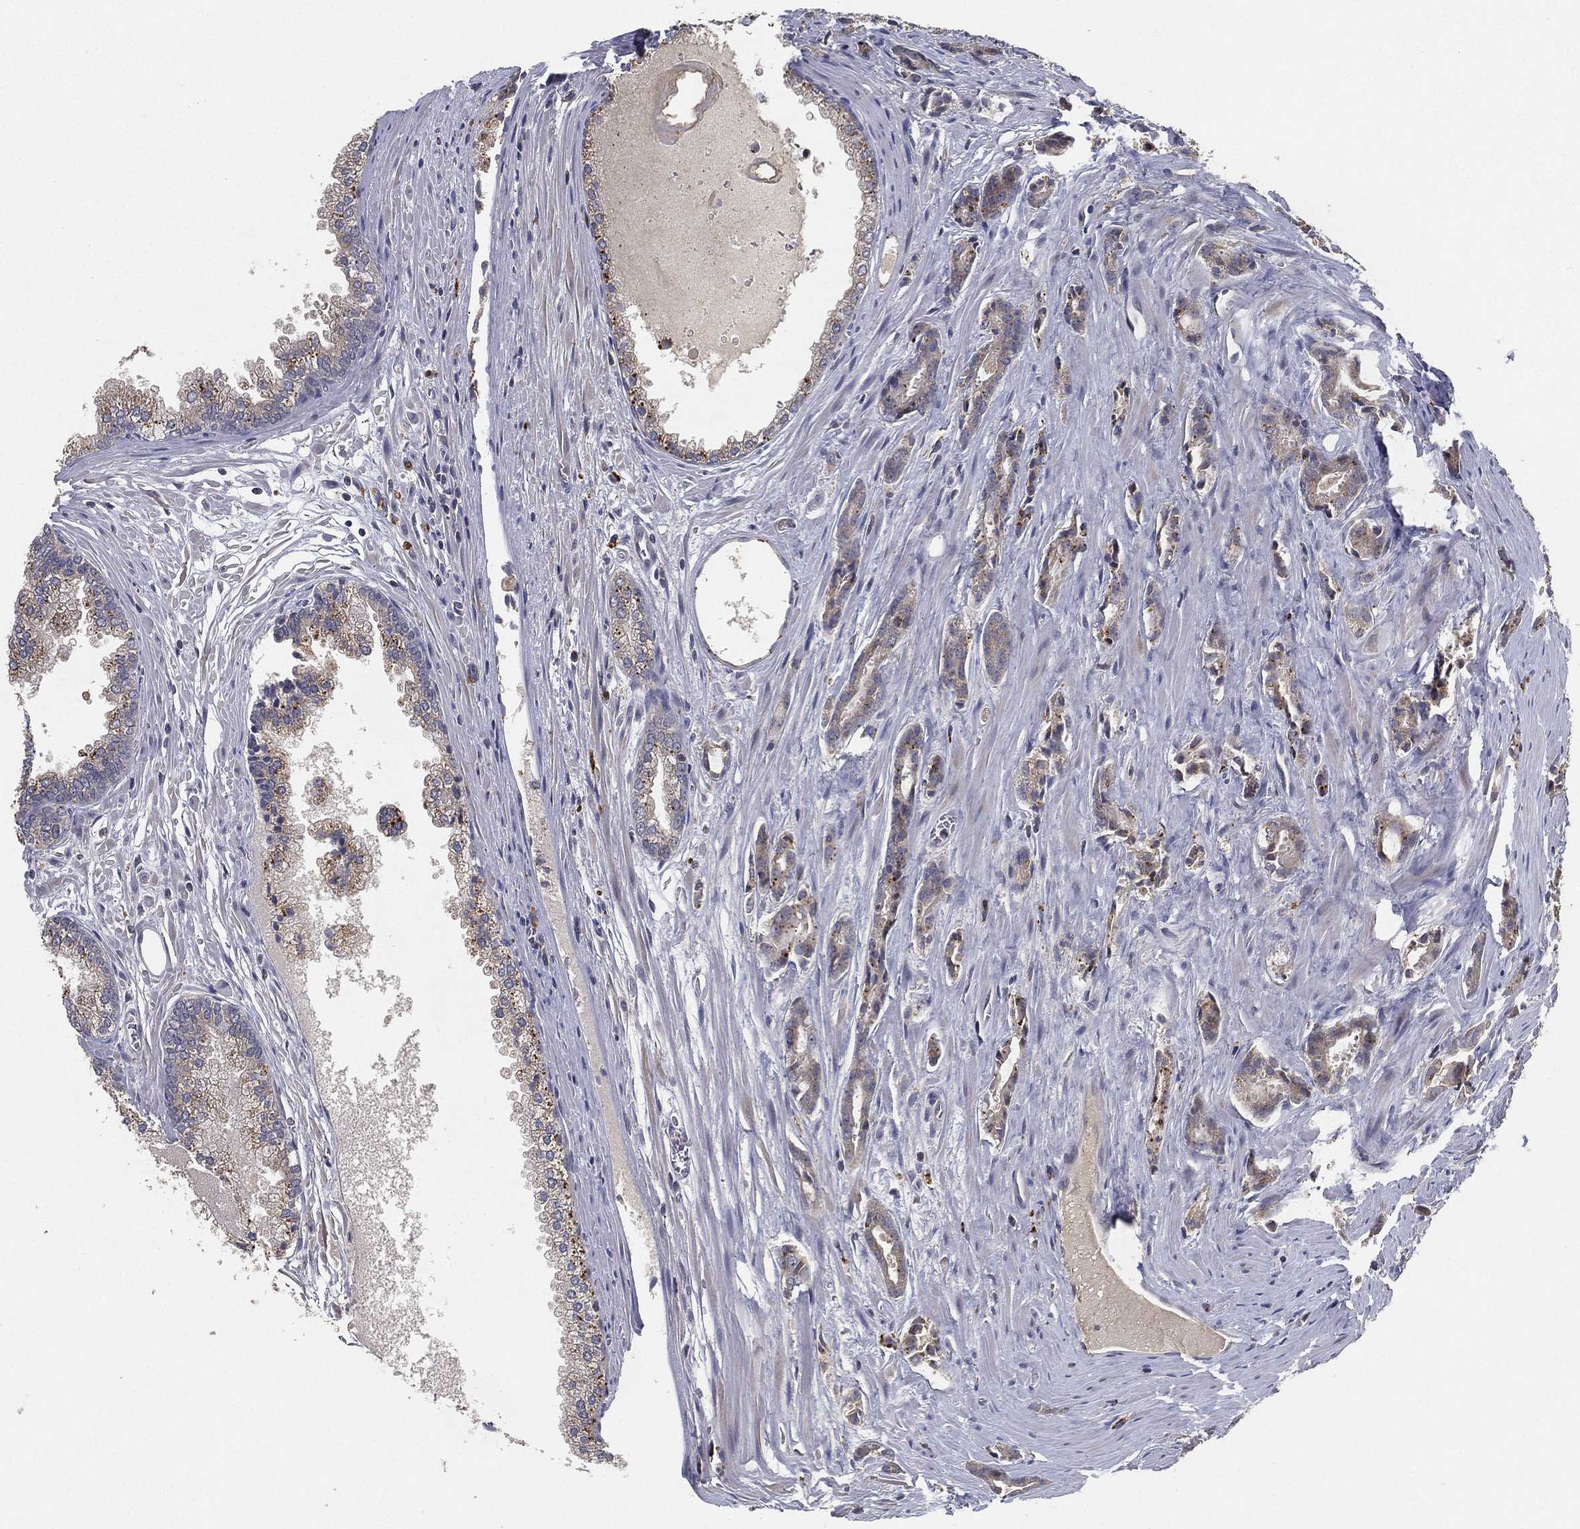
{"staining": {"intensity": "weak", "quantity": ">75%", "location": "cytoplasmic/membranous"}, "tissue": "prostate cancer", "cell_type": "Tumor cells", "image_type": "cancer", "snomed": [{"axis": "morphology", "description": "Adenocarcinoma, NOS"}, {"axis": "morphology", "description": "Adenocarcinoma, High grade"}, {"axis": "topography", "description": "Prostate"}], "caption": "Protein expression analysis of human prostate adenocarcinoma reveals weak cytoplasmic/membranous staining in approximately >75% of tumor cells.", "gene": "CFAP251", "patient": {"sex": "male", "age": 70}}